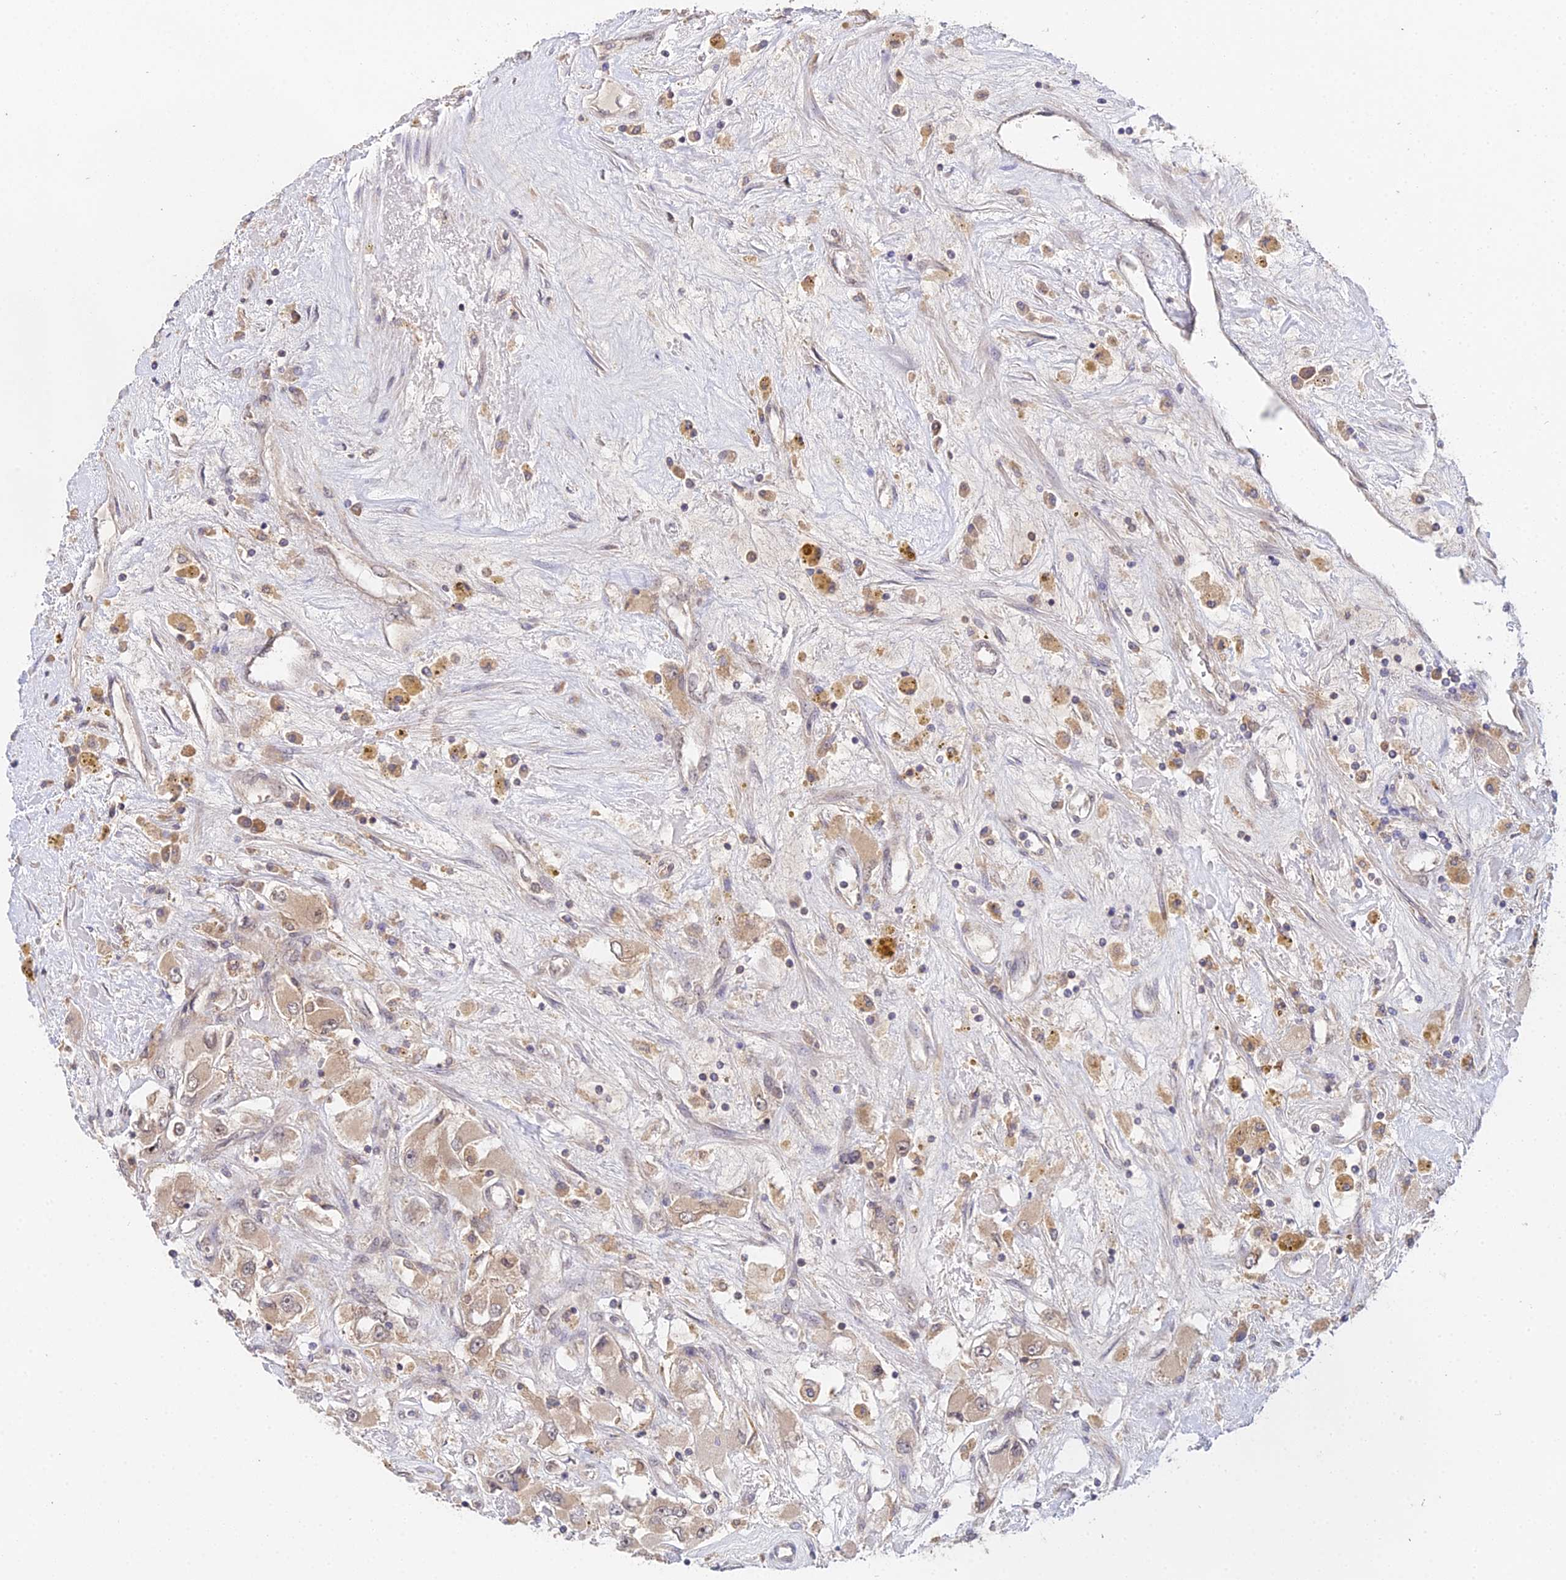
{"staining": {"intensity": "weak", "quantity": ">75%", "location": "cytoplasmic/membranous"}, "tissue": "renal cancer", "cell_type": "Tumor cells", "image_type": "cancer", "snomed": [{"axis": "morphology", "description": "Adenocarcinoma, NOS"}, {"axis": "topography", "description": "Kidney"}], "caption": "A low amount of weak cytoplasmic/membranous staining is present in about >75% of tumor cells in adenocarcinoma (renal) tissue. The staining was performed using DAB (3,3'-diaminobenzidine) to visualize the protein expression in brown, while the nuclei were stained in blue with hematoxylin (Magnification: 20x).", "gene": "TPRX1", "patient": {"sex": "female", "age": 52}}